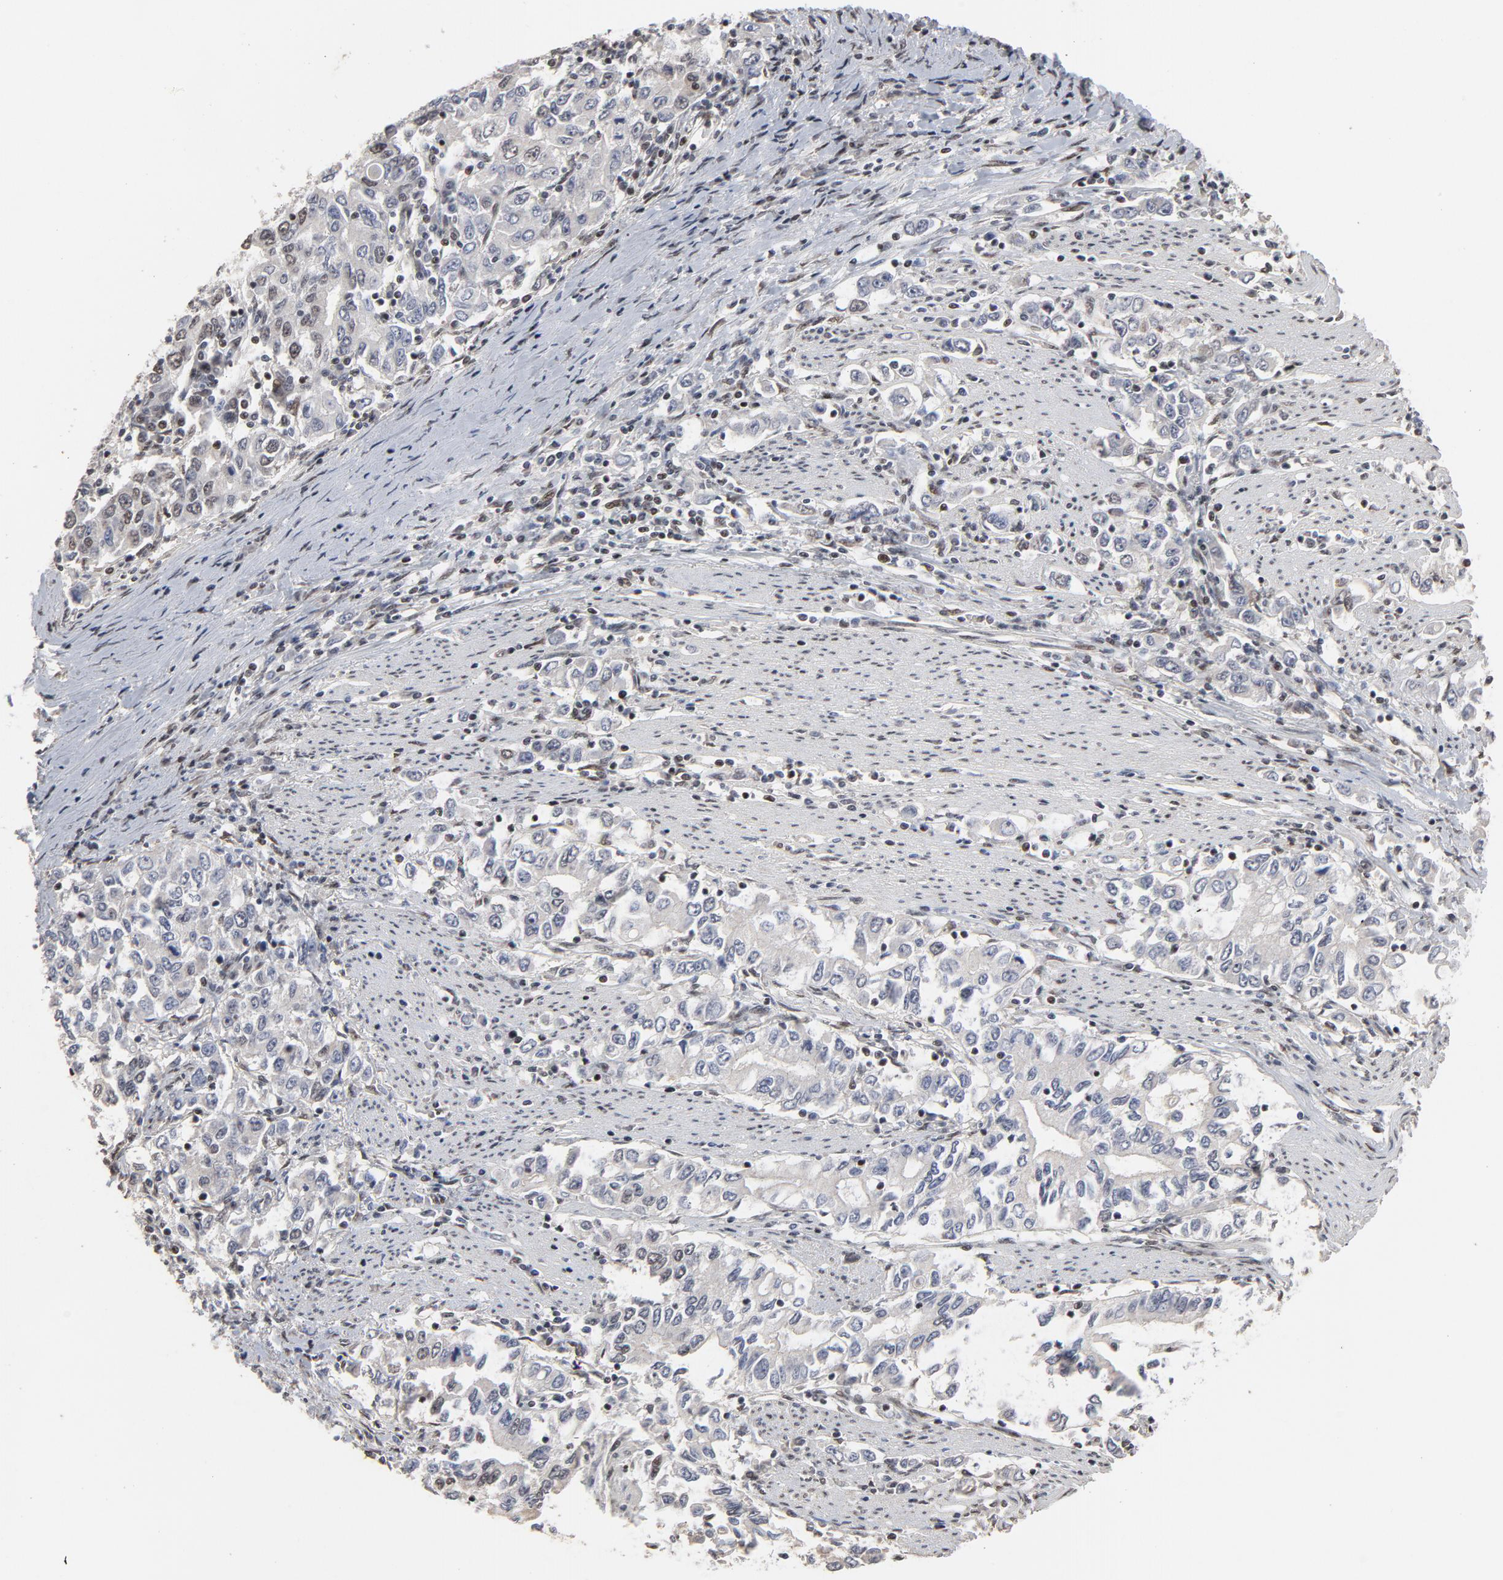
{"staining": {"intensity": "weak", "quantity": "<25%", "location": "nuclear"}, "tissue": "stomach cancer", "cell_type": "Tumor cells", "image_type": "cancer", "snomed": [{"axis": "morphology", "description": "Adenocarcinoma, NOS"}, {"axis": "topography", "description": "Stomach, lower"}], "caption": "The IHC image has no significant expression in tumor cells of stomach adenocarcinoma tissue. (DAB immunohistochemistry visualized using brightfield microscopy, high magnification).", "gene": "TP53RK", "patient": {"sex": "female", "age": 72}}